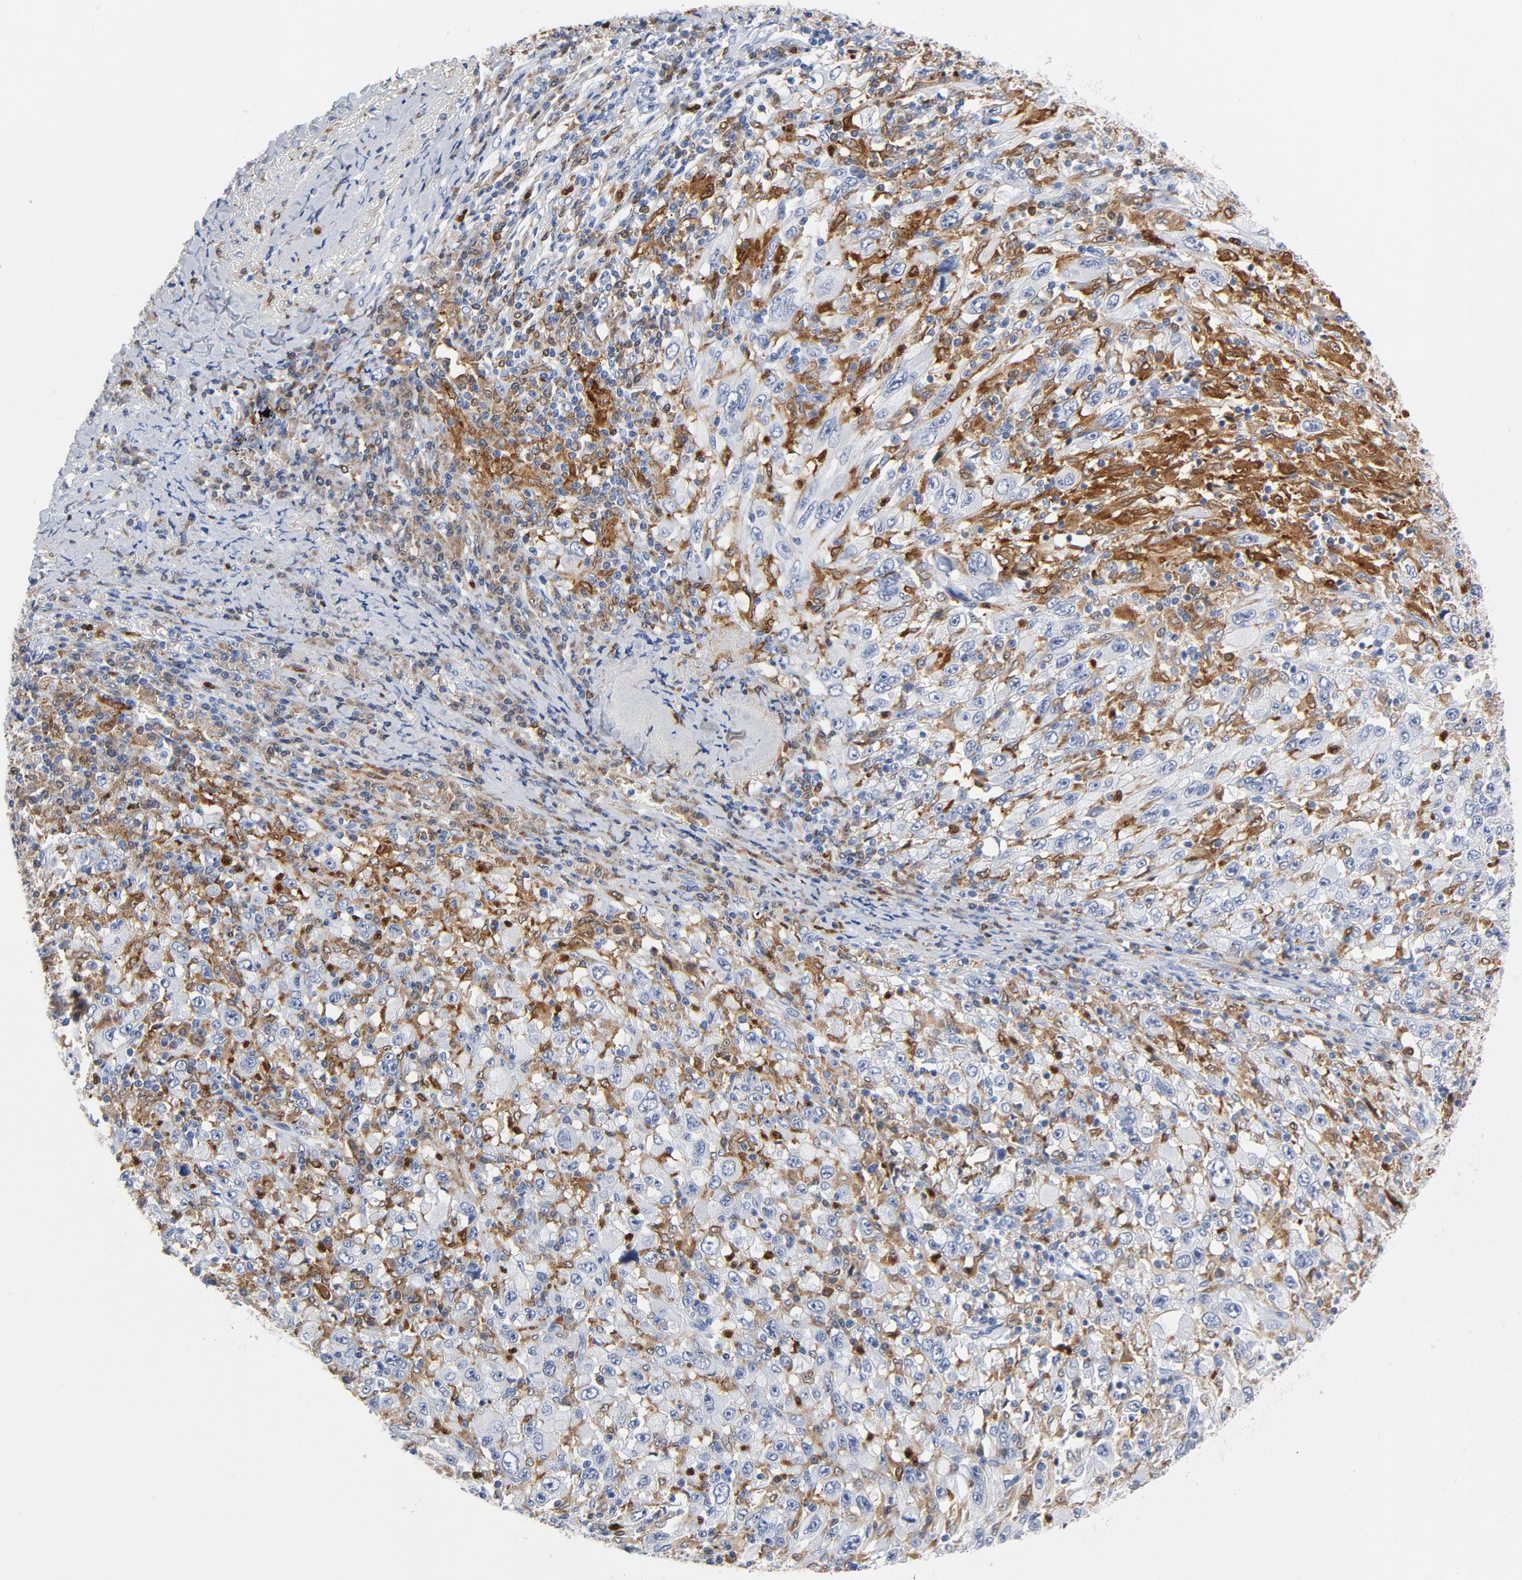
{"staining": {"intensity": "negative", "quantity": "none", "location": "none"}, "tissue": "melanoma", "cell_type": "Tumor cells", "image_type": "cancer", "snomed": [{"axis": "morphology", "description": "Malignant melanoma, Metastatic site"}, {"axis": "topography", "description": "Skin"}], "caption": "Tumor cells show no significant protein staining in malignant melanoma (metastatic site). (DAB immunohistochemistry visualized using brightfield microscopy, high magnification).", "gene": "NCF1", "patient": {"sex": "female", "age": 56}}